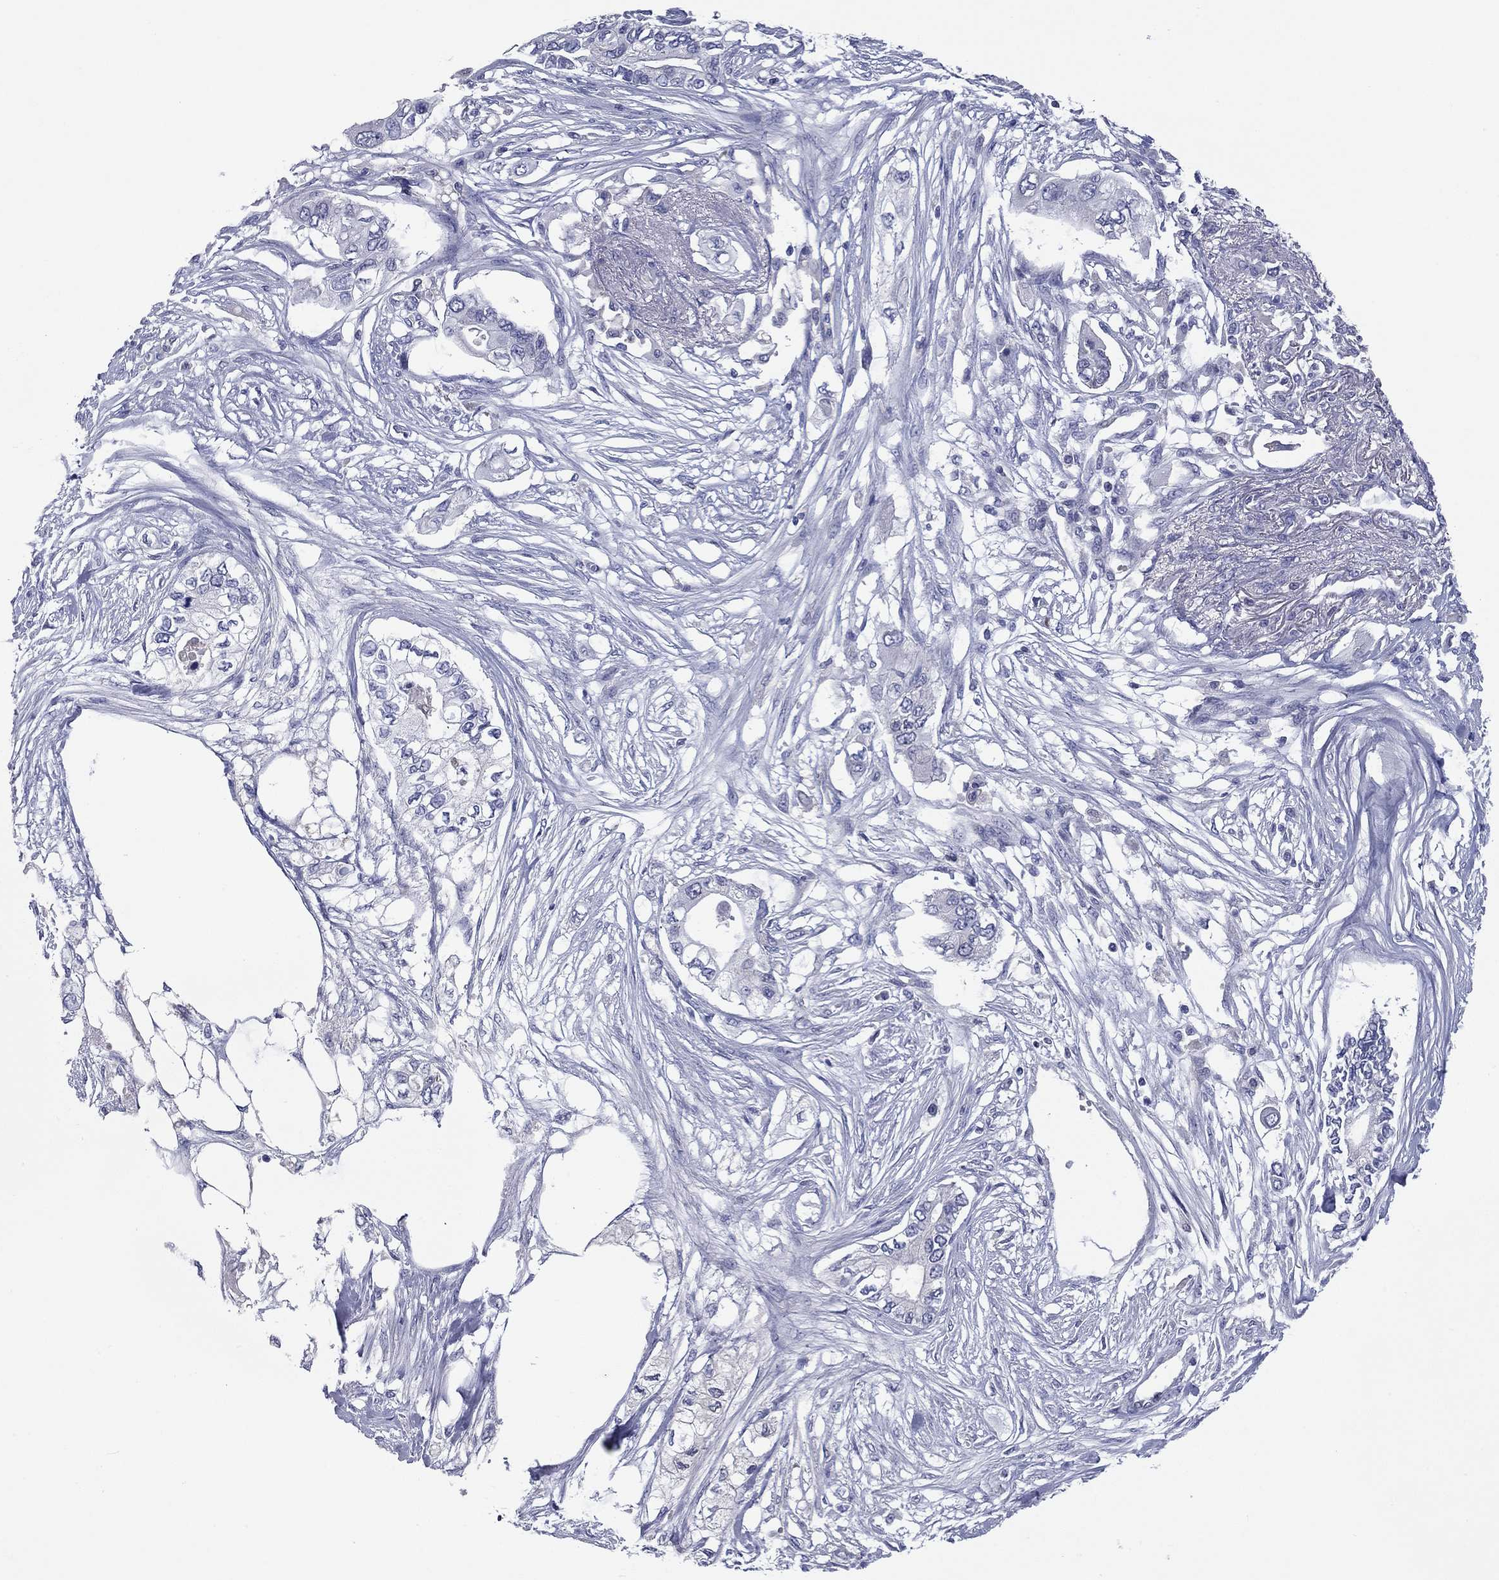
{"staining": {"intensity": "negative", "quantity": "none", "location": "none"}, "tissue": "pancreatic cancer", "cell_type": "Tumor cells", "image_type": "cancer", "snomed": [{"axis": "morphology", "description": "Adenocarcinoma, NOS"}, {"axis": "topography", "description": "Pancreas"}], "caption": "Tumor cells are negative for brown protein staining in pancreatic adenocarcinoma.", "gene": "UNC119B", "patient": {"sex": "female", "age": 63}}